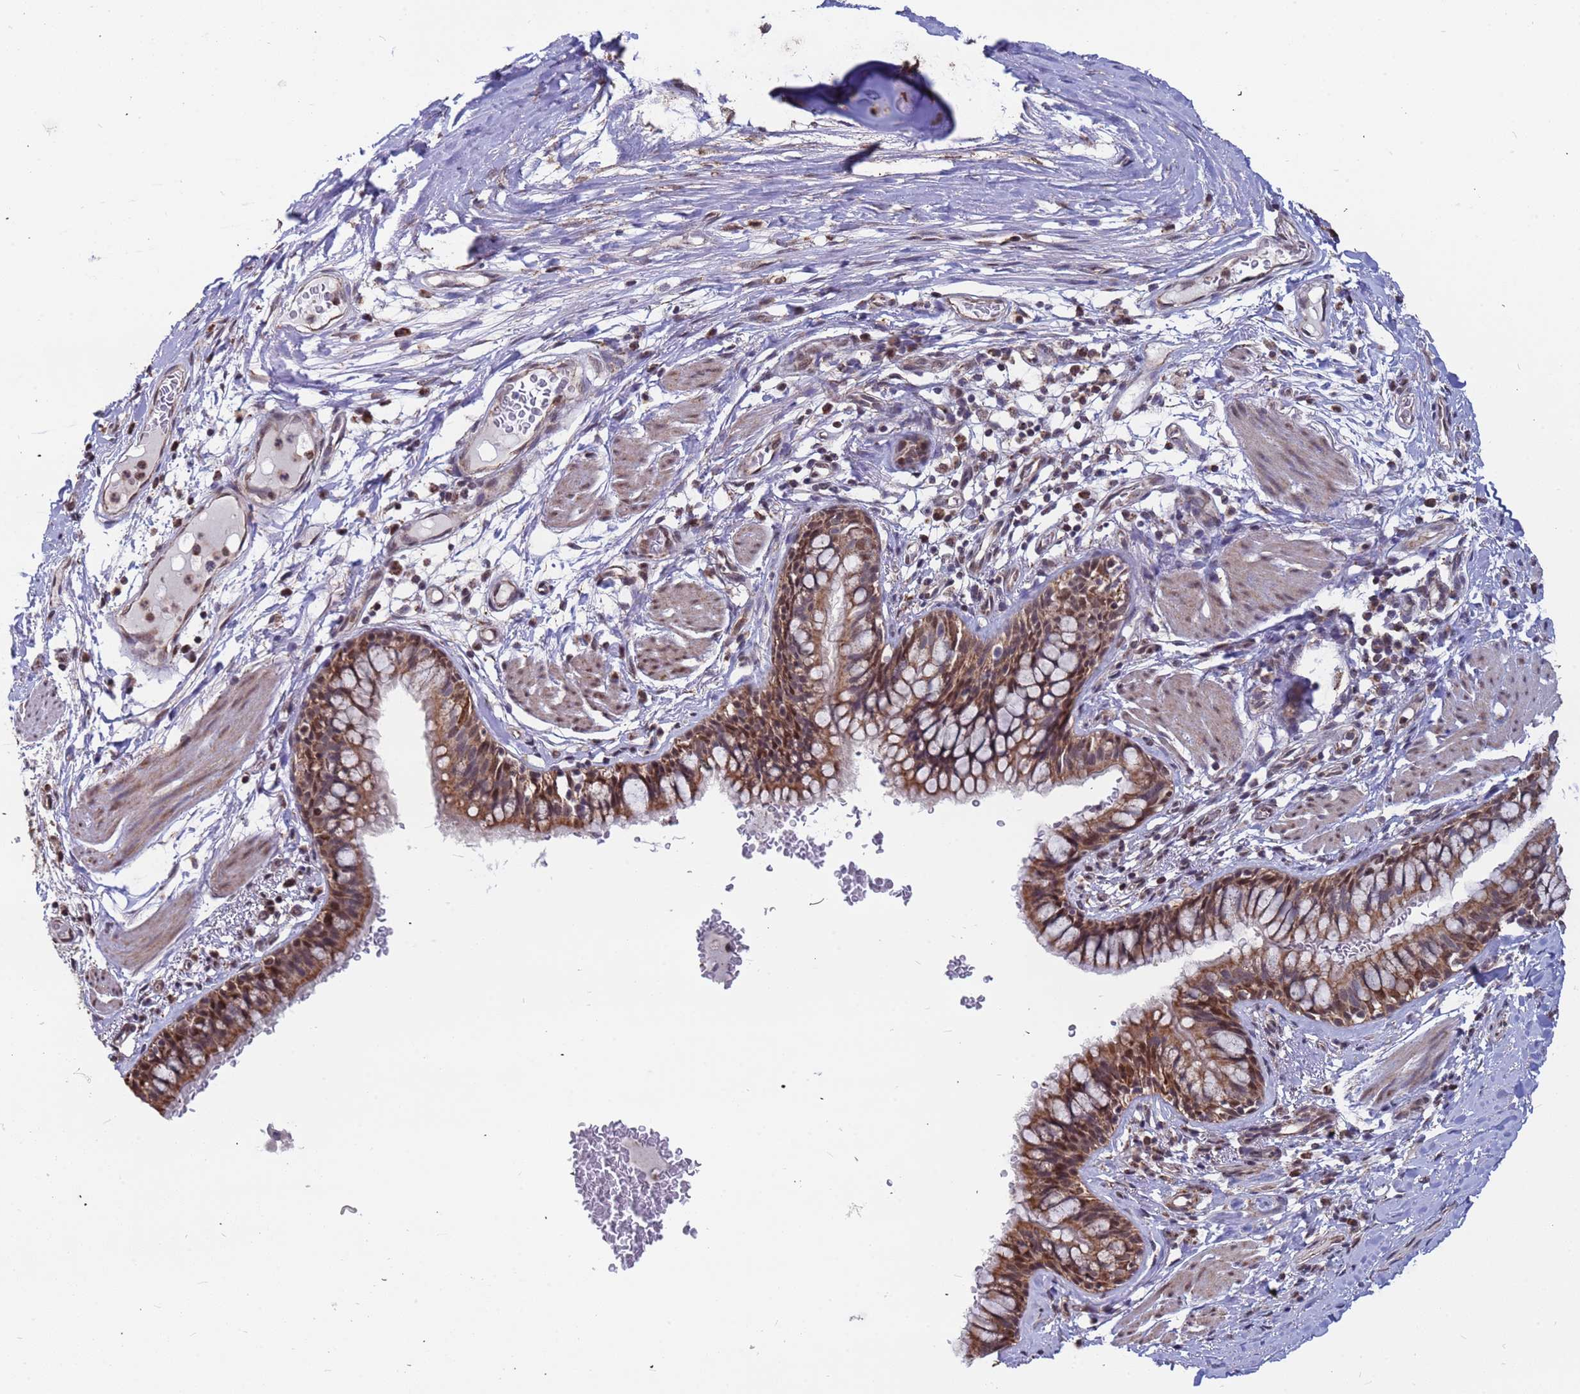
{"staining": {"intensity": "moderate", "quantity": ">75%", "location": "cytoplasmic/membranous,nuclear"}, "tissue": "bronchus", "cell_type": "Respiratory epithelial cells", "image_type": "normal", "snomed": [{"axis": "morphology", "description": "Normal tissue, NOS"}, {"axis": "topography", "description": "Cartilage tissue"}, {"axis": "topography", "description": "Bronchus"}], "caption": "This micrograph shows immunohistochemistry (IHC) staining of normal bronchus, with medium moderate cytoplasmic/membranous,nuclear staining in approximately >75% of respiratory epithelial cells.", "gene": "DENND2B", "patient": {"sex": "female", "age": 36}}